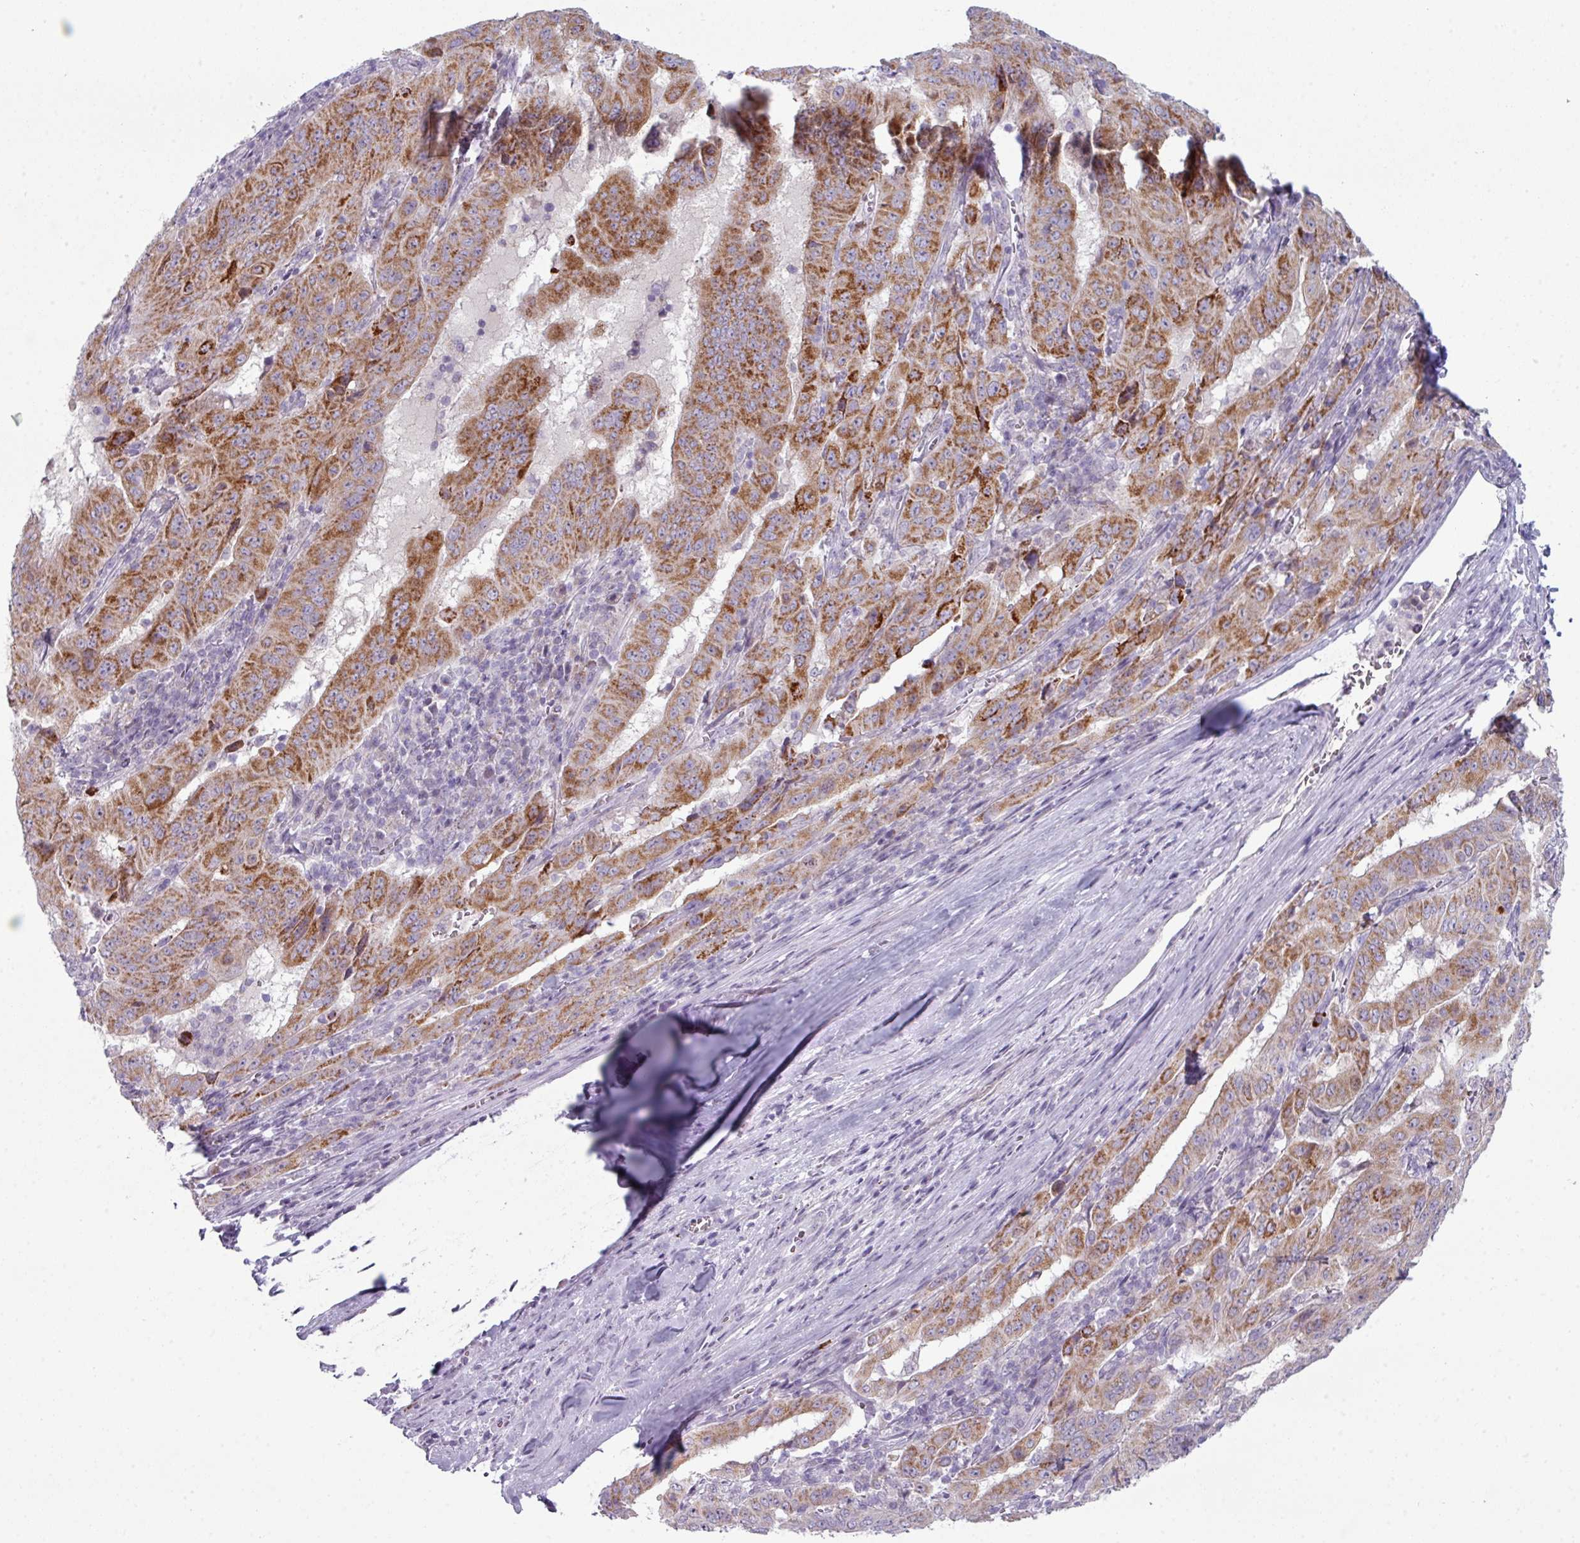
{"staining": {"intensity": "strong", "quantity": ">75%", "location": "cytoplasmic/membranous"}, "tissue": "pancreatic cancer", "cell_type": "Tumor cells", "image_type": "cancer", "snomed": [{"axis": "morphology", "description": "Adenocarcinoma, NOS"}, {"axis": "topography", "description": "Pancreas"}], "caption": "IHC histopathology image of pancreatic cancer stained for a protein (brown), which reveals high levels of strong cytoplasmic/membranous expression in about >75% of tumor cells.", "gene": "ZNF615", "patient": {"sex": "male", "age": 63}}